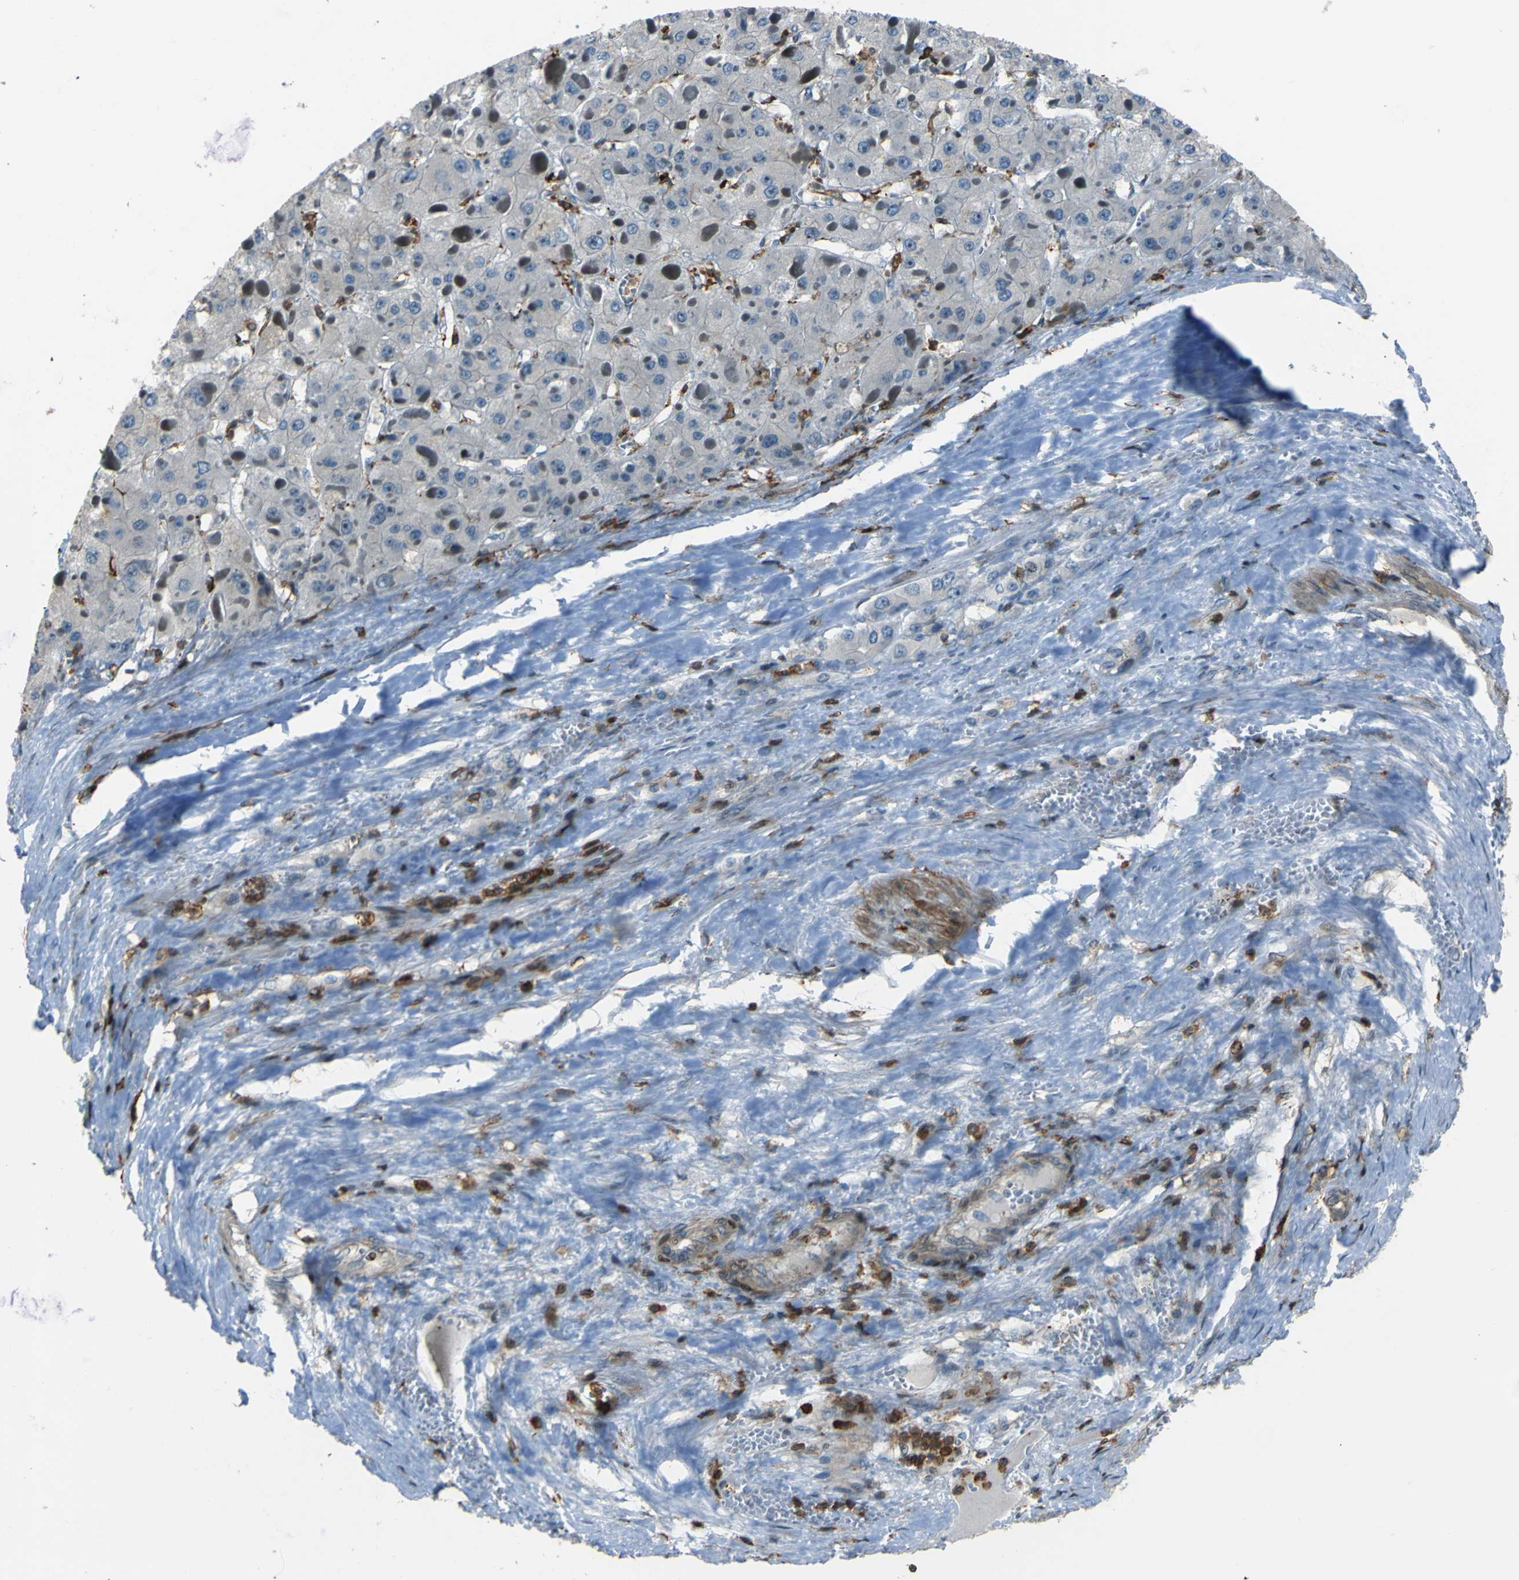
{"staining": {"intensity": "negative", "quantity": "none", "location": "none"}, "tissue": "liver cancer", "cell_type": "Tumor cells", "image_type": "cancer", "snomed": [{"axis": "morphology", "description": "Carcinoma, Hepatocellular, NOS"}, {"axis": "topography", "description": "Liver"}], "caption": "Hepatocellular carcinoma (liver) stained for a protein using immunohistochemistry (IHC) demonstrates no expression tumor cells.", "gene": "PCDHB5", "patient": {"sex": "female", "age": 73}}